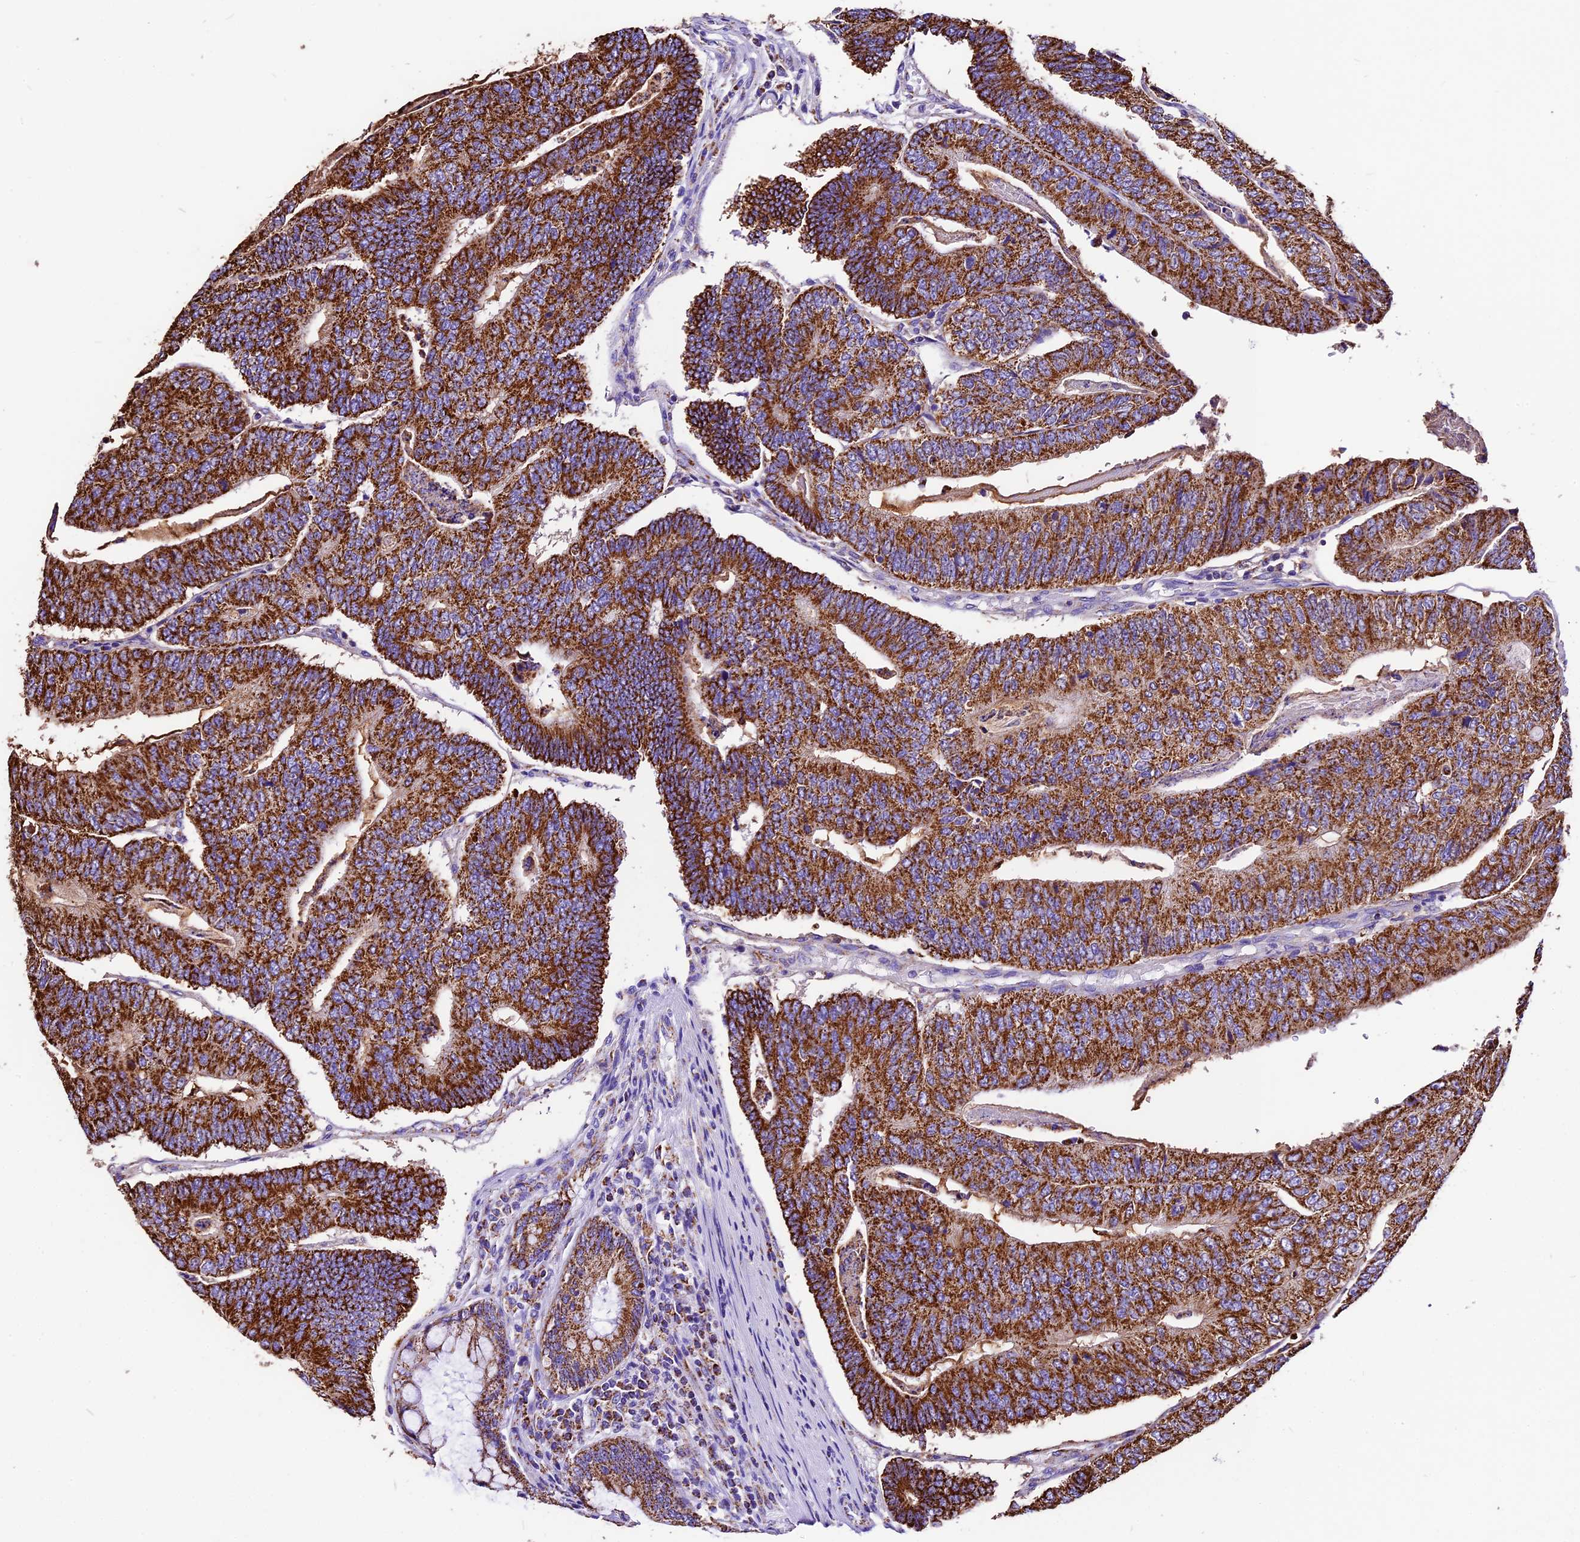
{"staining": {"intensity": "strong", "quantity": ">75%", "location": "cytoplasmic/membranous"}, "tissue": "colorectal cancer", "cell_type": "Tumor cells", "image_type": "cancer", "snomed": [{"axis": "morphology", "description": "Adenocarcinoma, NOS"}, {"axis": "topography", "description": "Colon"}], "caption": "Protein expression analysis of colorectal cancer (adenocarcinoma) reveals strong cytoplasmic/membranous expression in approximately >75% of tumor cells.", "gene": "DCAF5", "patient": {"sex": "female", "age": 67}}